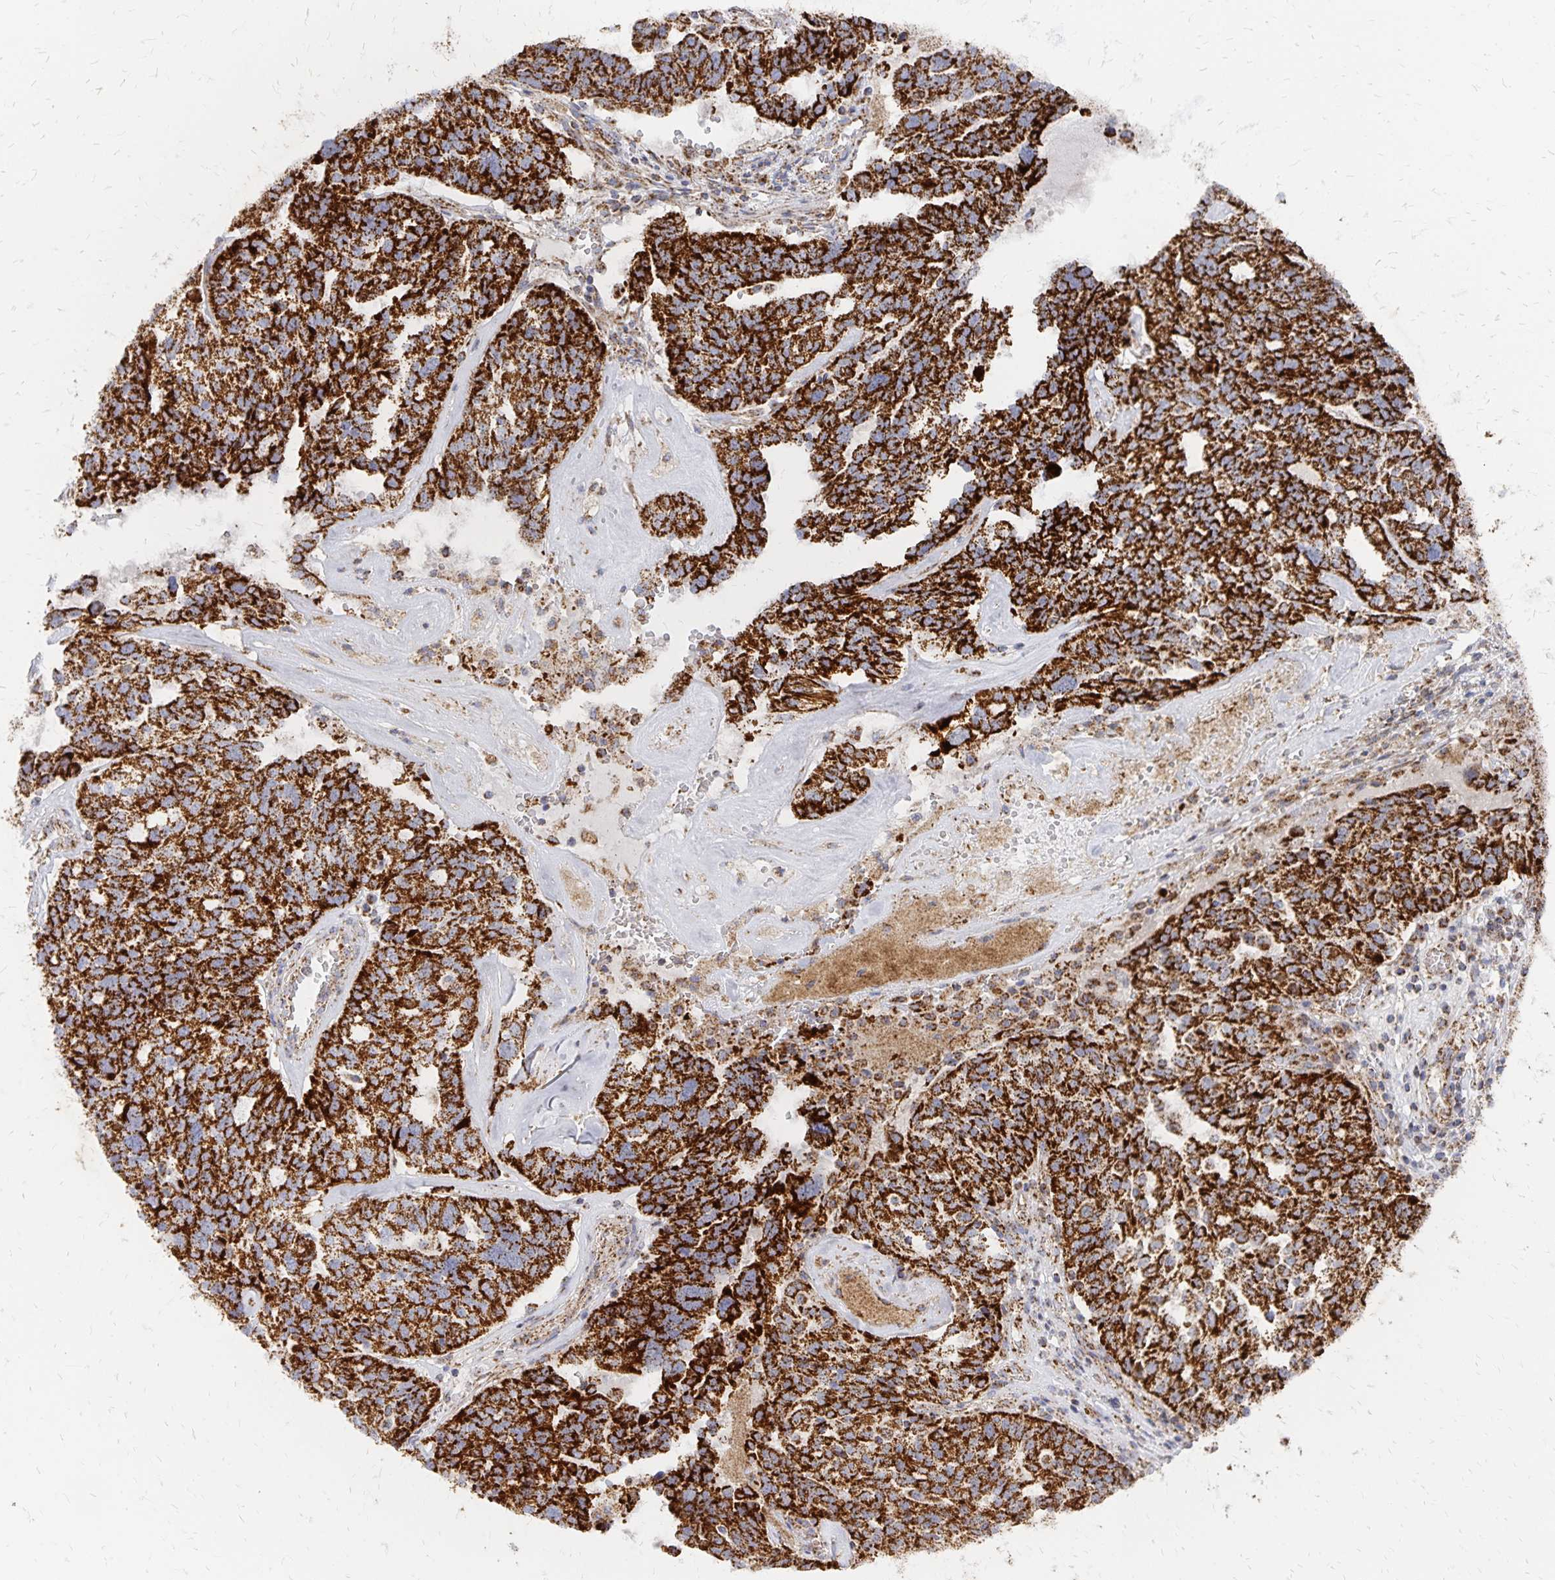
{"staining": {"intensity": "strong", "quantity": ">75%", "location": "cytoplasmic/membranous"}, "tissue": "ovarian cancer", "cell_type": "Tumor cells", "image_type": "cancer", "snomed": [{"axis": "morphology", "description": "Cystadenocarcinoma, serous, NOS"}, {"axis": "topography", "description": "Ovary"}], "caption": "Ovarian cancer was stained to show a protein in brown. There is high levels of strong cytoplasmic/membranous staining in approximately >75% of tumor cells.", "gene": "STOML2", "patient": {"sex": "female", "age": 59}}